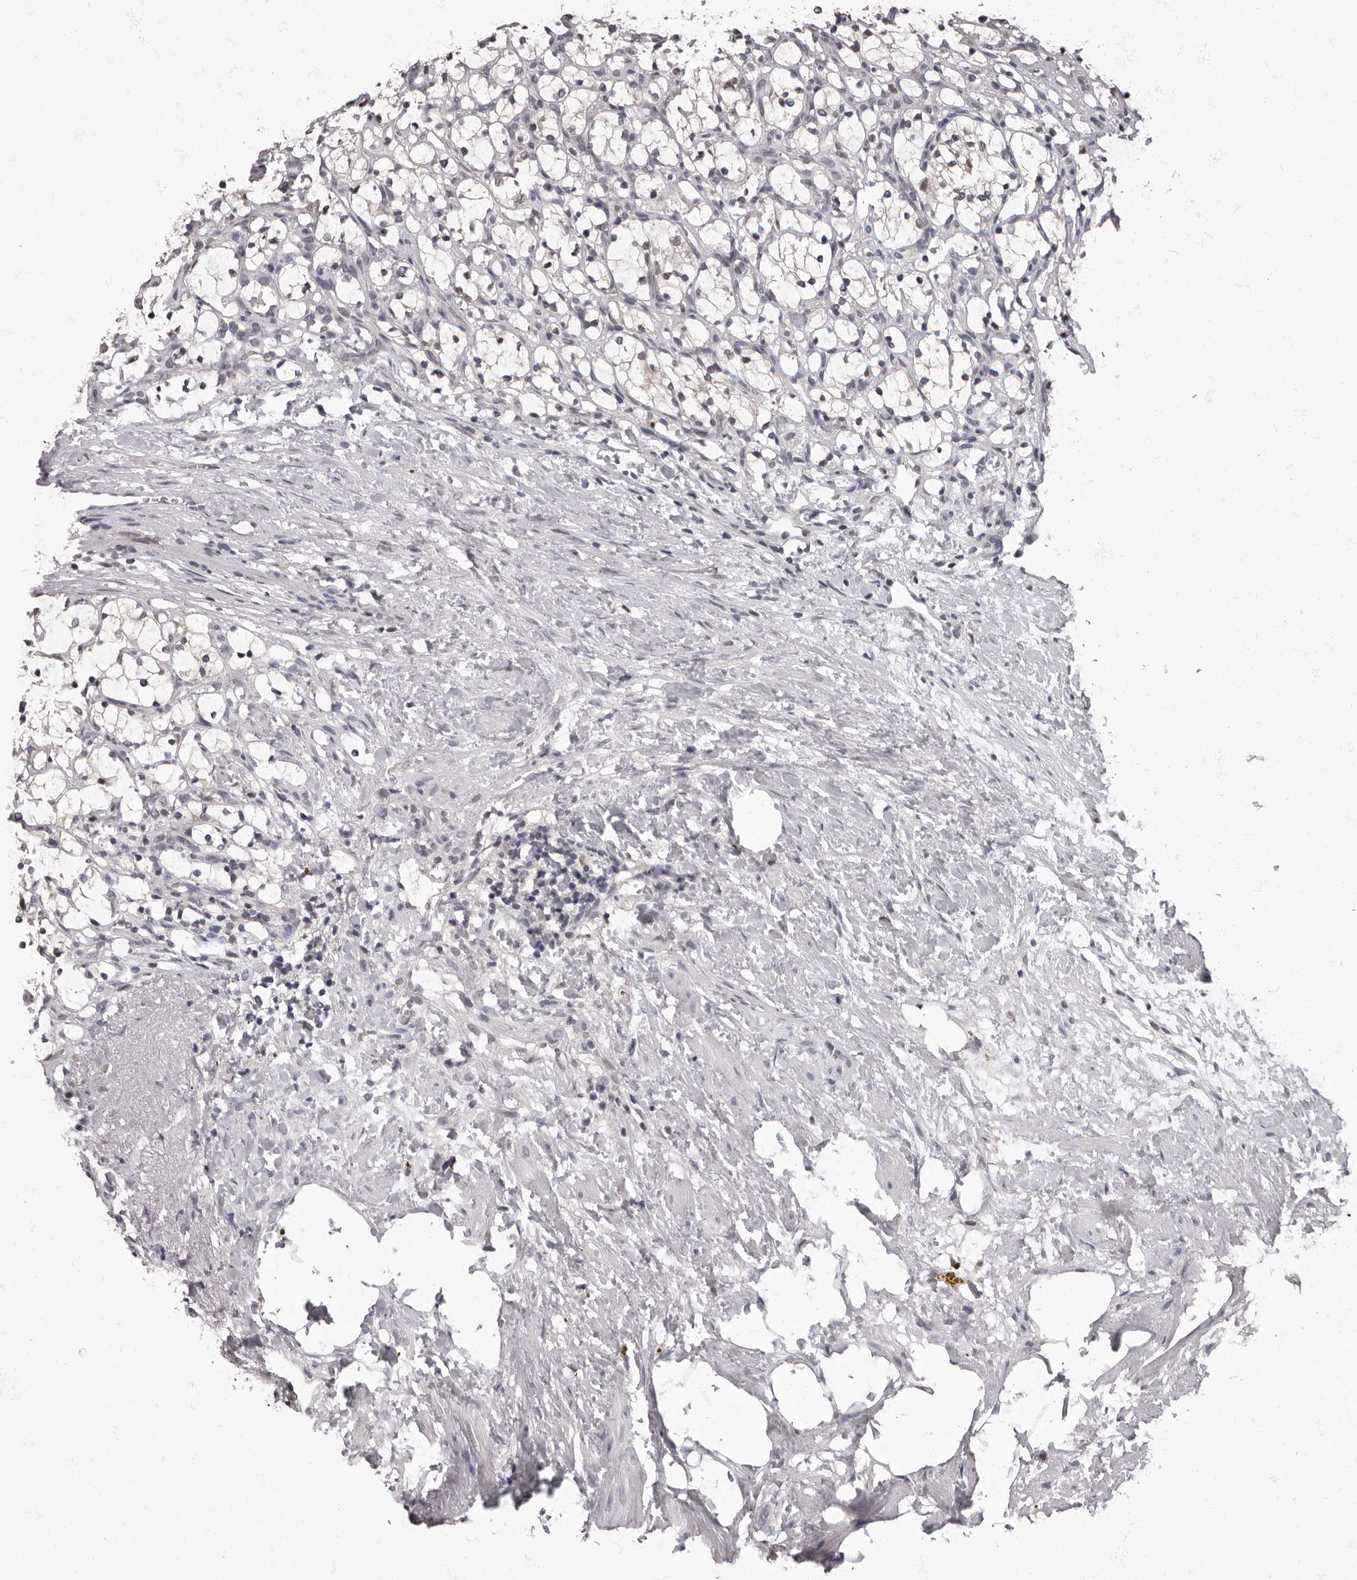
{"staining": {"intensity": "negative", "quantity": "none", "location": "none"}, "tissue": "renal cancer", "cell_type": "Tumor cells", "image_type": "cancer", "snomed": [{"axis": "morphology", "description": "Adenocarcinoma, NOS"}, {"axis": "topography", "description": "Kidney"}], "caption": "Protein analysis of renal adenocarcinoma demonstrates no significant positivity in tumor cells. Nuclei are stained in blue.", "gene": "C1orf50", "patient": {"sex": "female", "age": 69}}